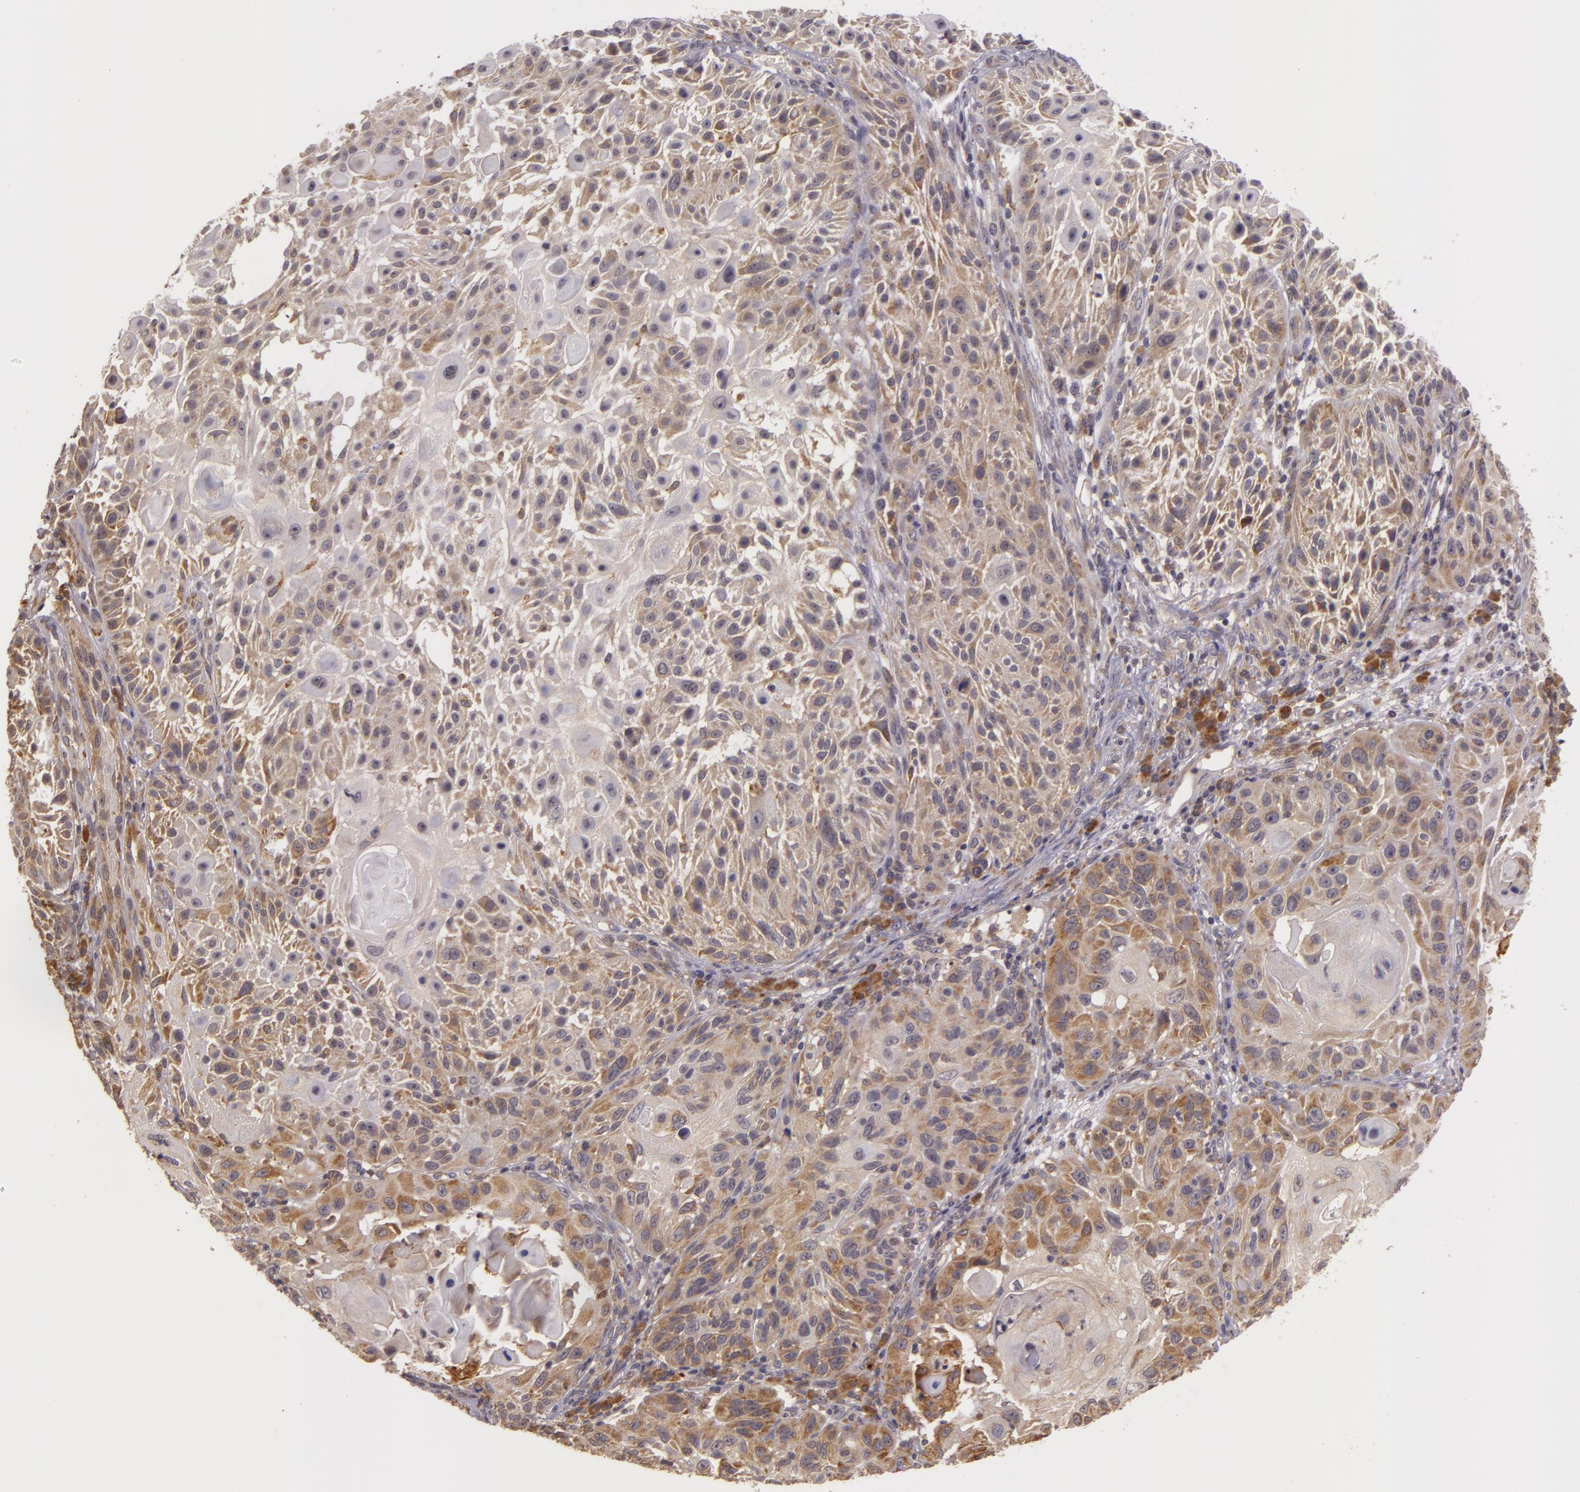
{"staining": {"intensity": "weak", "quantity": ">75%", "location": "cytoplasmic/membranous"}, "tissue": "skin cancer", "cell_type": "Tumor cells", "image_type": "cancer", "snomed": [{"axis": "morphology", "description": "Squamous cell carcinoma, NOS"}, {"axis": "topography", "description": "Skin"}], "caption": "Protein expression analysis of human skin cancer reveals weak cytoplasmic/membranous staining in about >75% of tumor cells.", "gene": "PPP1R3F", "patient": {"sex": "female", "age": 89}}